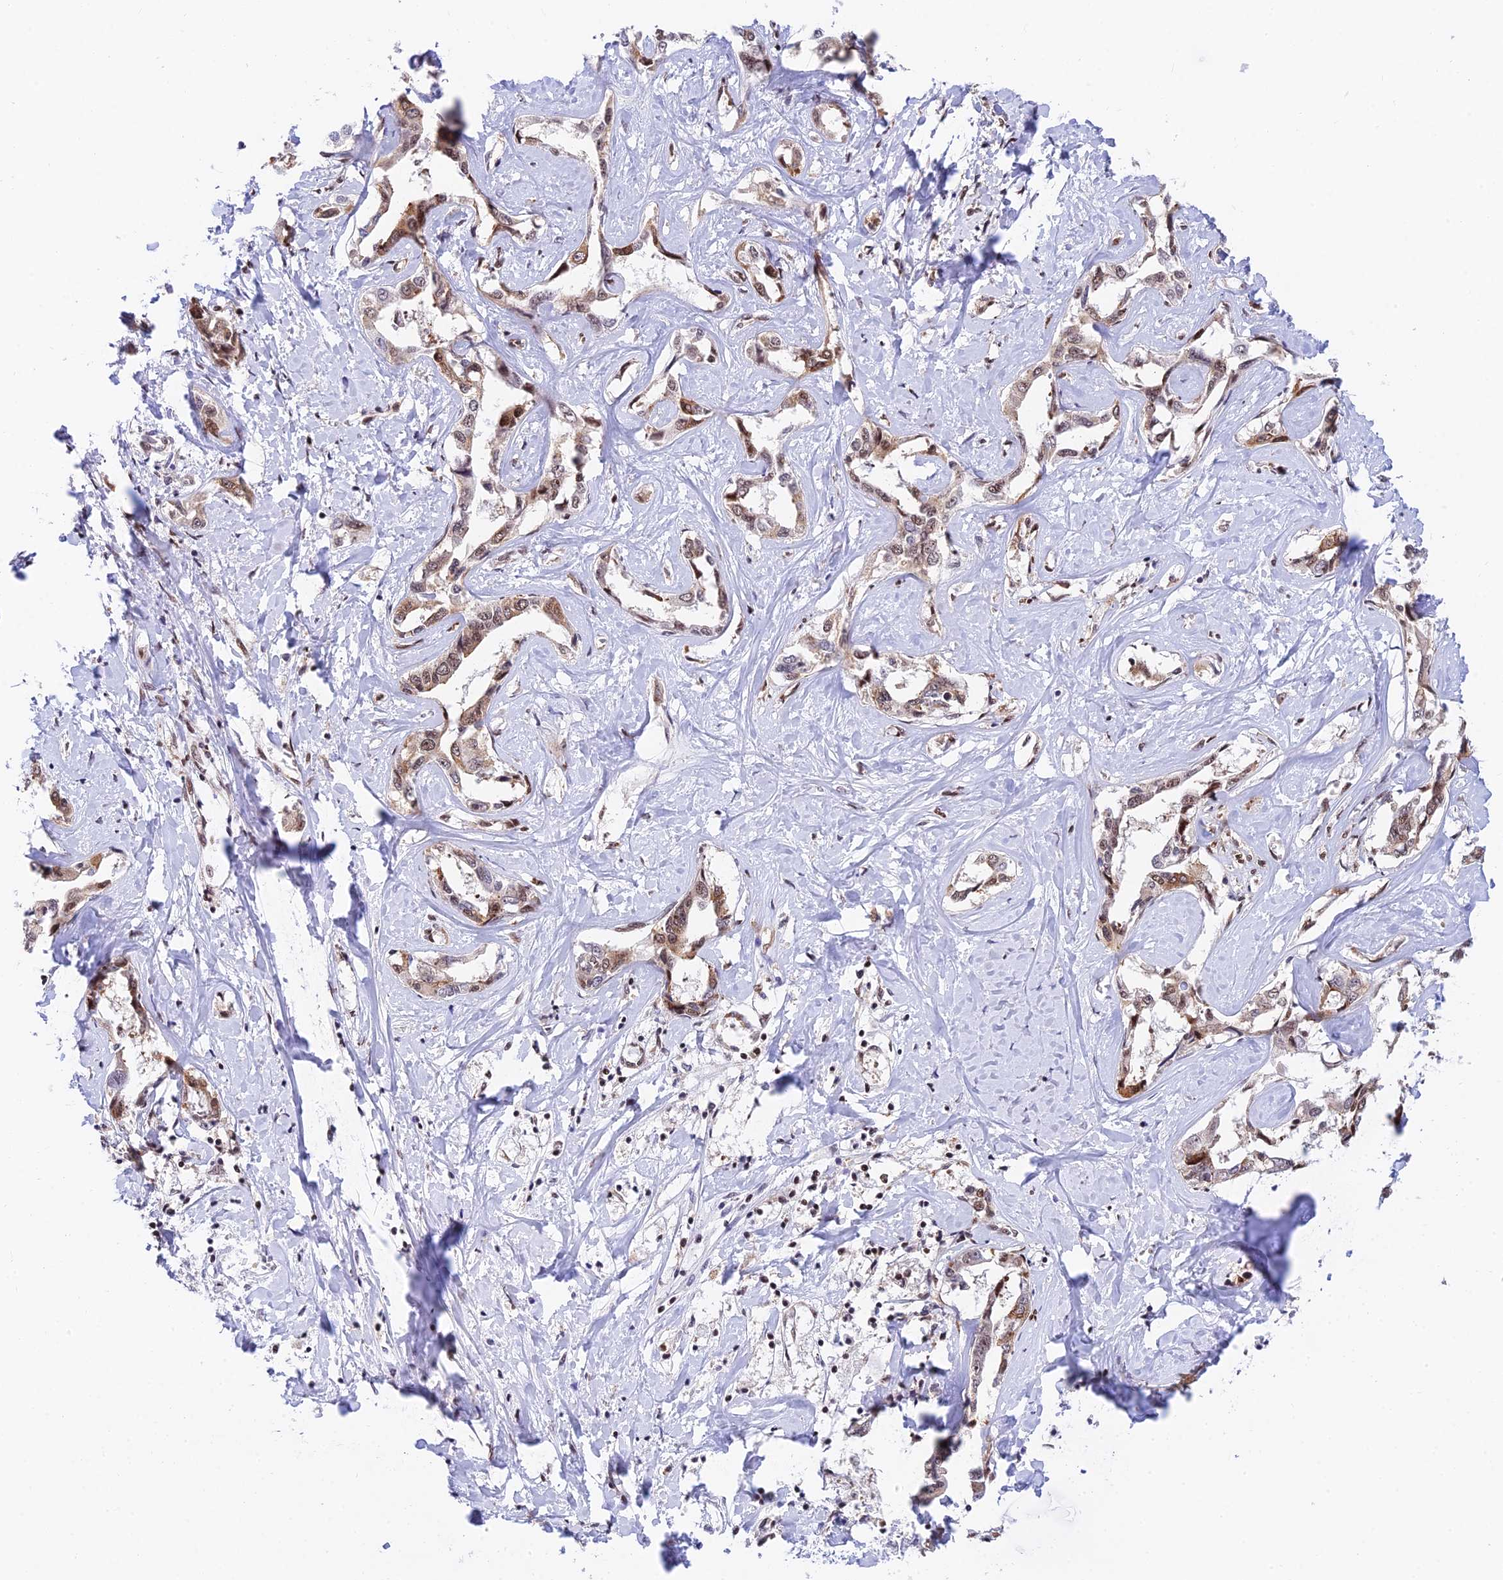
{"staining": {"intensity": "moderate", "quantity": ">75%", "location": "cytoplasmic/membranous,nuclear"}, "tissue": "liver cancer", "cell_type": "Tumor cells", "image_type": "cancer", "snomed": [{"axis": "morphology", "description": "Cholangiocarcinoma"}, {"axis": "topography", "description": "Liver"}], "caption": "Liver cancer (cholangiocarcinoma) was stained to show a protein in brown. There is medium levels of moderate cytoplasmic/membranous and nuclear staining in approximately >75% of tumor cells. (Stains: DAB in brown, nuclei in blue, Microscopy: brightfield microscopy at high magnification).", "gene": "USP22", "patient": {"sex": "male", "age": 59}}